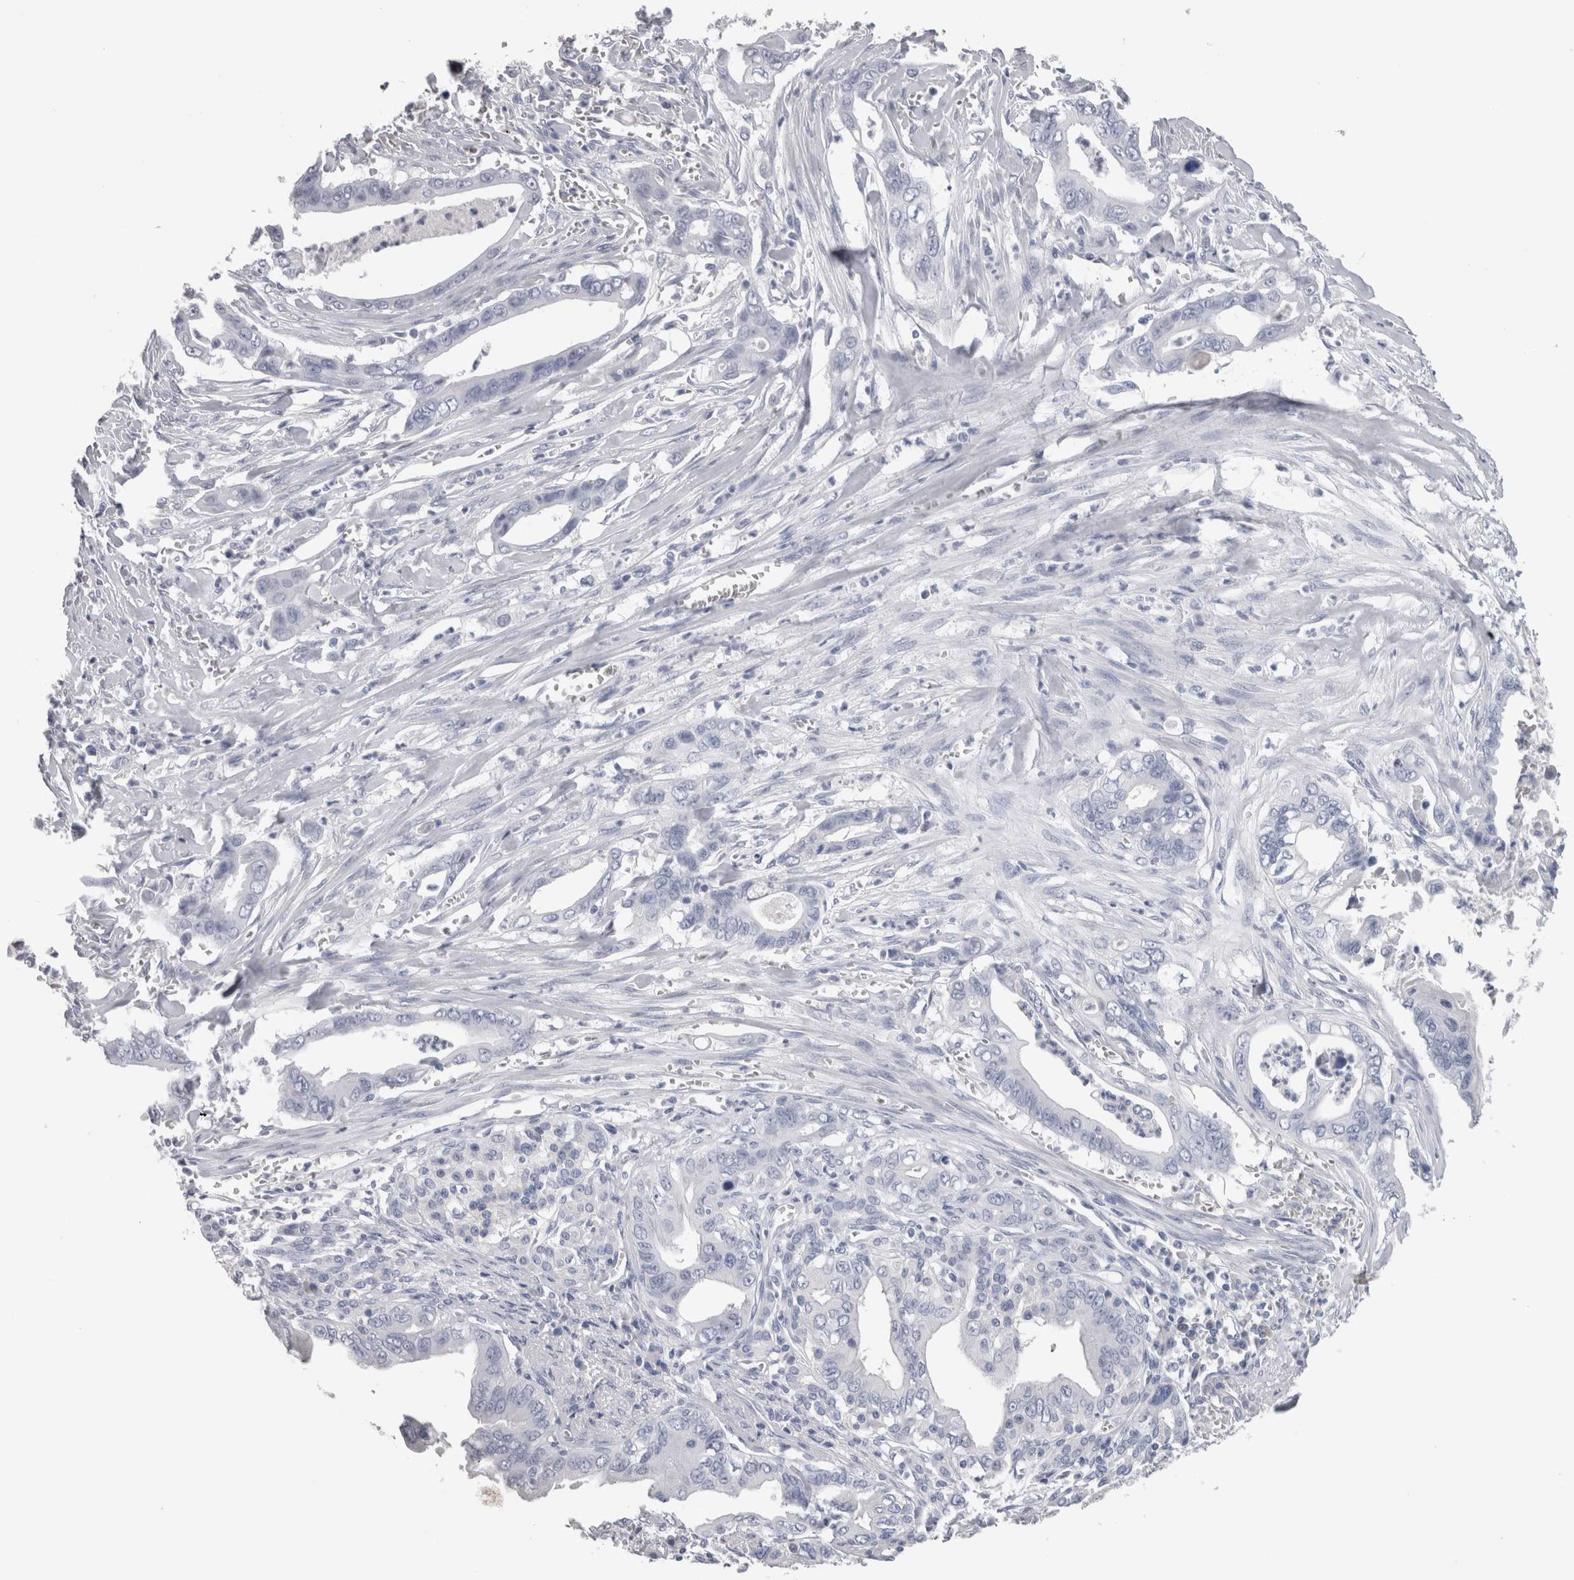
{"staining": {"intensity": "negative", "quantity": "none", "location": "none"}, "tissue": "pancreatic cancer", "cell_type": "Tumor cells", "image_type": "cancer", "snomed": [{"axis": "morphology", "description": "Adenocarcinoma, NOS"}, {"axis": "topography", "description": "Pancreas"}], "caption": "IHC photomicrograph of neoplastic tissue: pancreatic adenocarcinoma stained with DAB displays no significant protein positivity in tumor cells.", "gene": "CA8", "patient": {"sex": "male", "age": 59}}